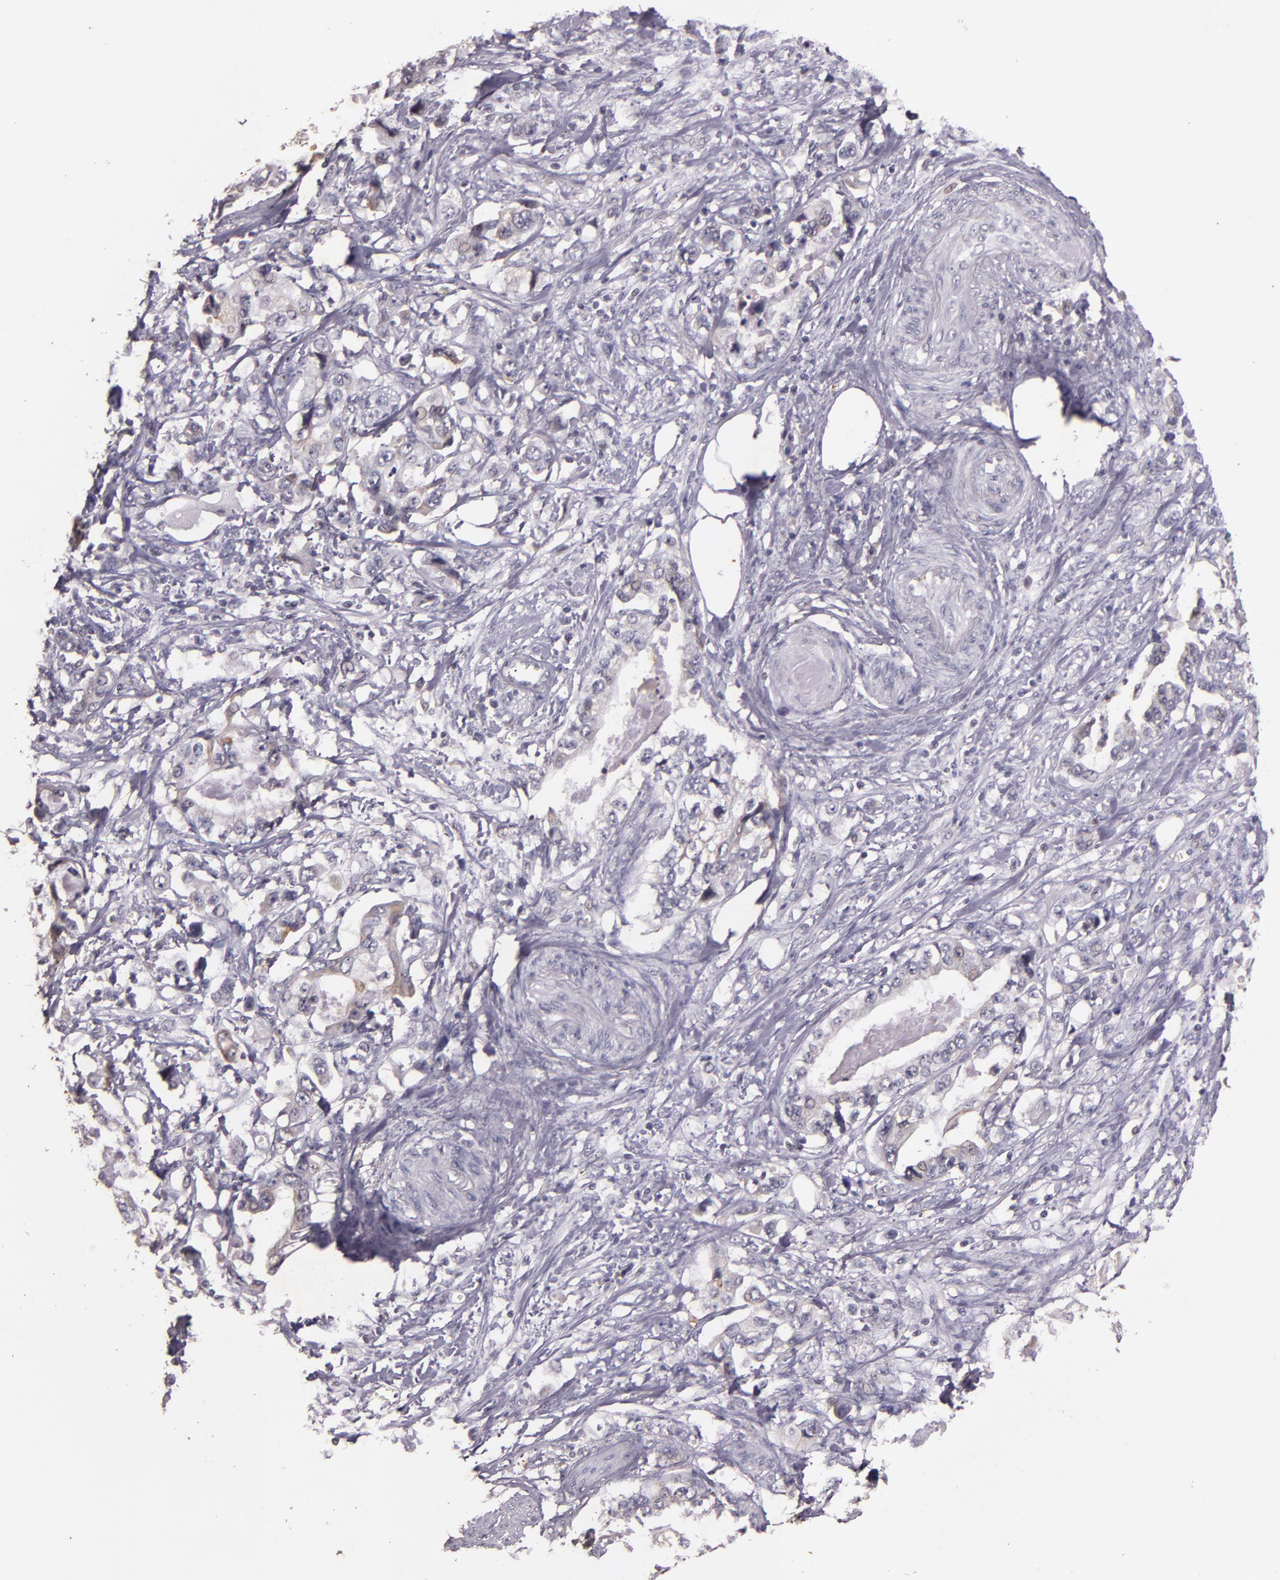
{"staining": {"intensity": "negative", "quantity": "none", "location": "none"}, "tissue": "stomach cancer", "cell_type": "Tumor cells", "image_type": "cancer", "snomed": [{"axis": "morphology", "description": "Adenocarcinoma, NOS"}, {"axis": "topography", "description": "Pancreas"}, {"axis": "topography", "description": "Stomach, upper"}], "caption": "Immunohistochemistry of human stomach adenocarcinoma exhibits no expression in tumor cells.", "gene": "TFF1", "patient": {"sex": "male", "age": 77}}